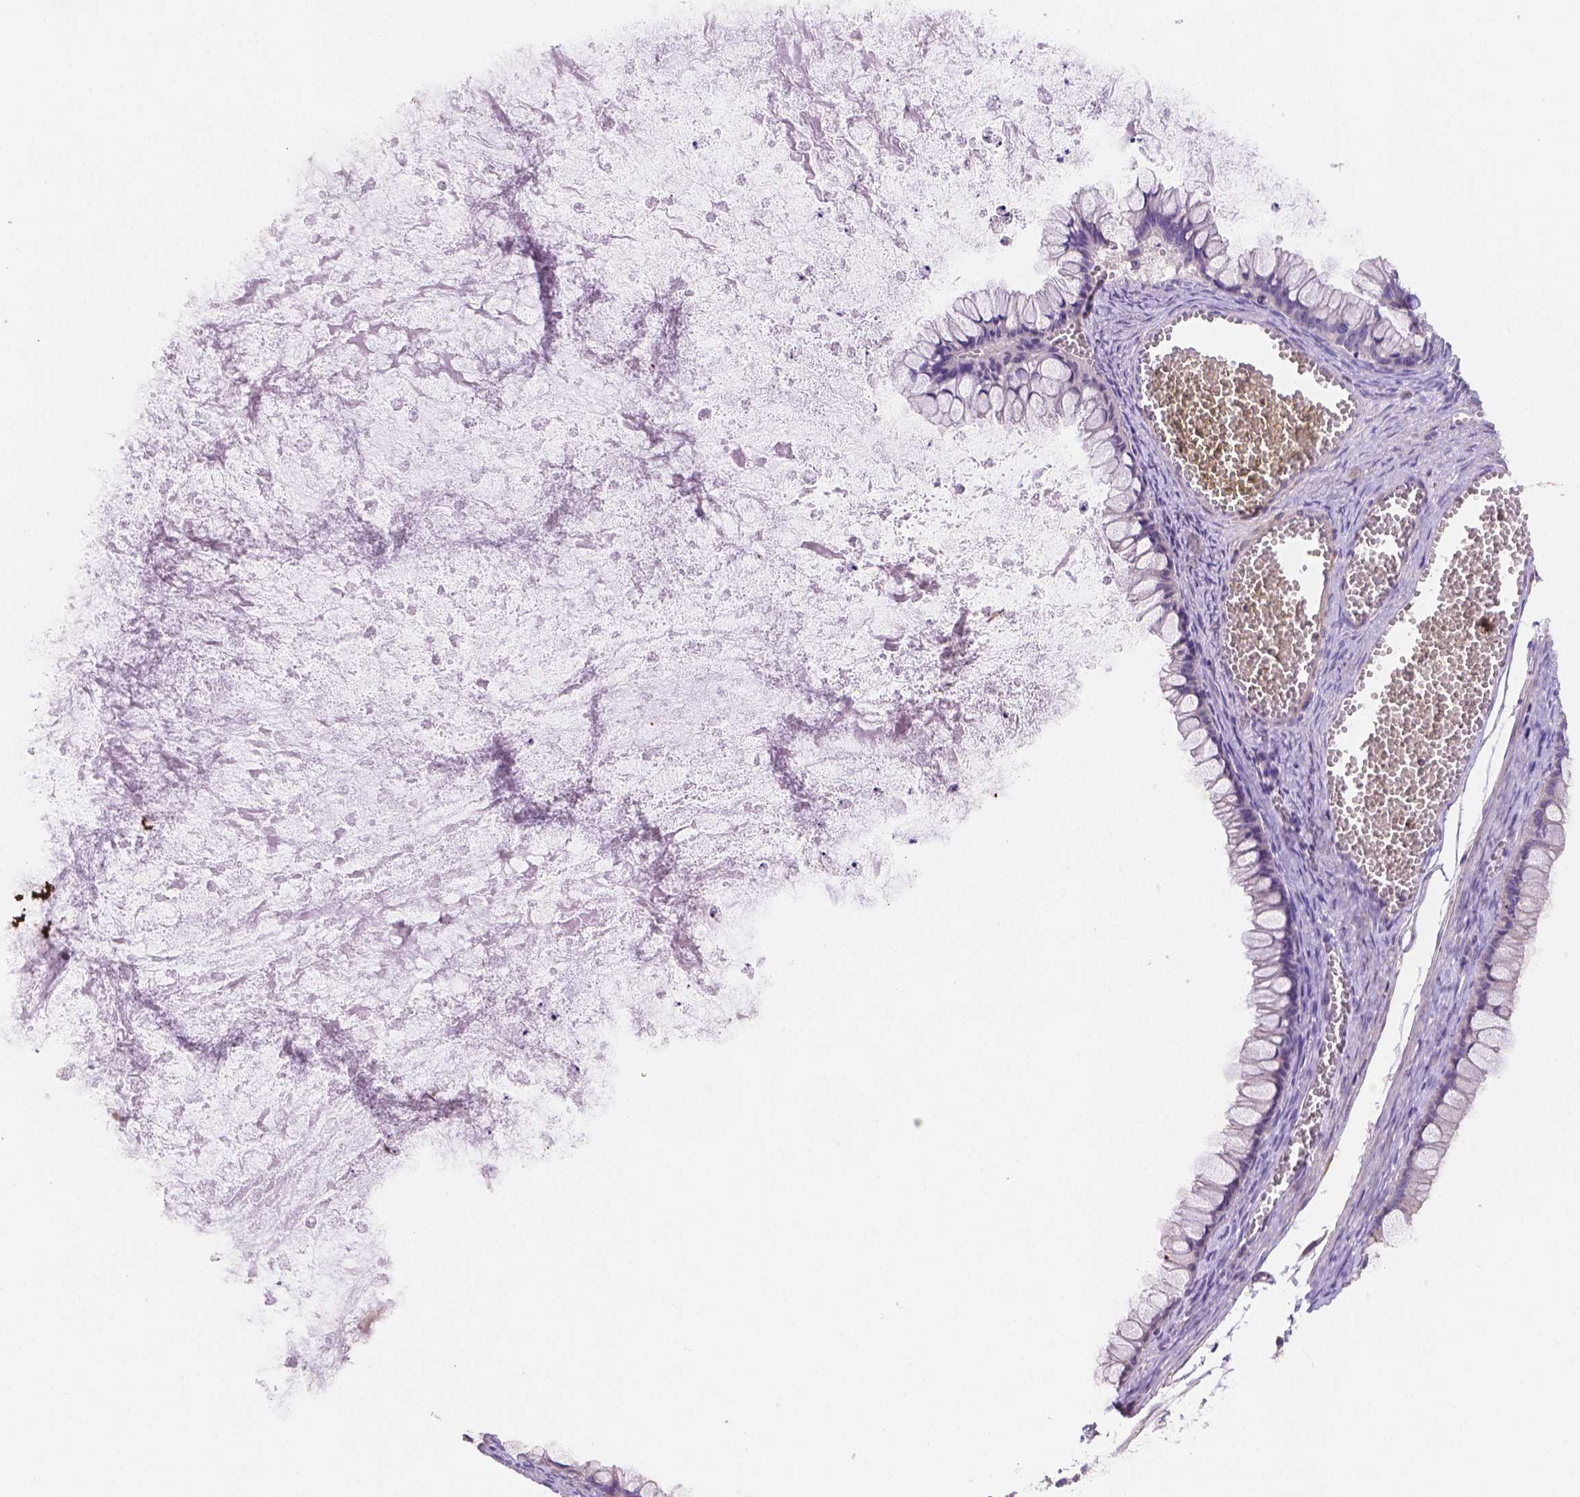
{"staining": {"intensity": "negative", "quantity": "none", "location": "none"}, "tissue": "ovarian cancer", "cell_type": "Tumor cells", "image_type": "cancer", "snomed": [{"axis": "morphology", "description": "Cystadenocarcinoma, mucinous, NOS"}, {"axis": "topography", "description": "Ovary"}], "caption": "An immunohistochemistry micrograph of ovarian cancer (mucinous cystadenocarcinoma) is shown. There is no staining in tumor cells of ovarian cancer (mucinous cystadenocarcinoma). (IHC, brightfield microscopy, high magnification).", "gene": "NXPE2", "patient": {"sex": "female", "age": 67}}